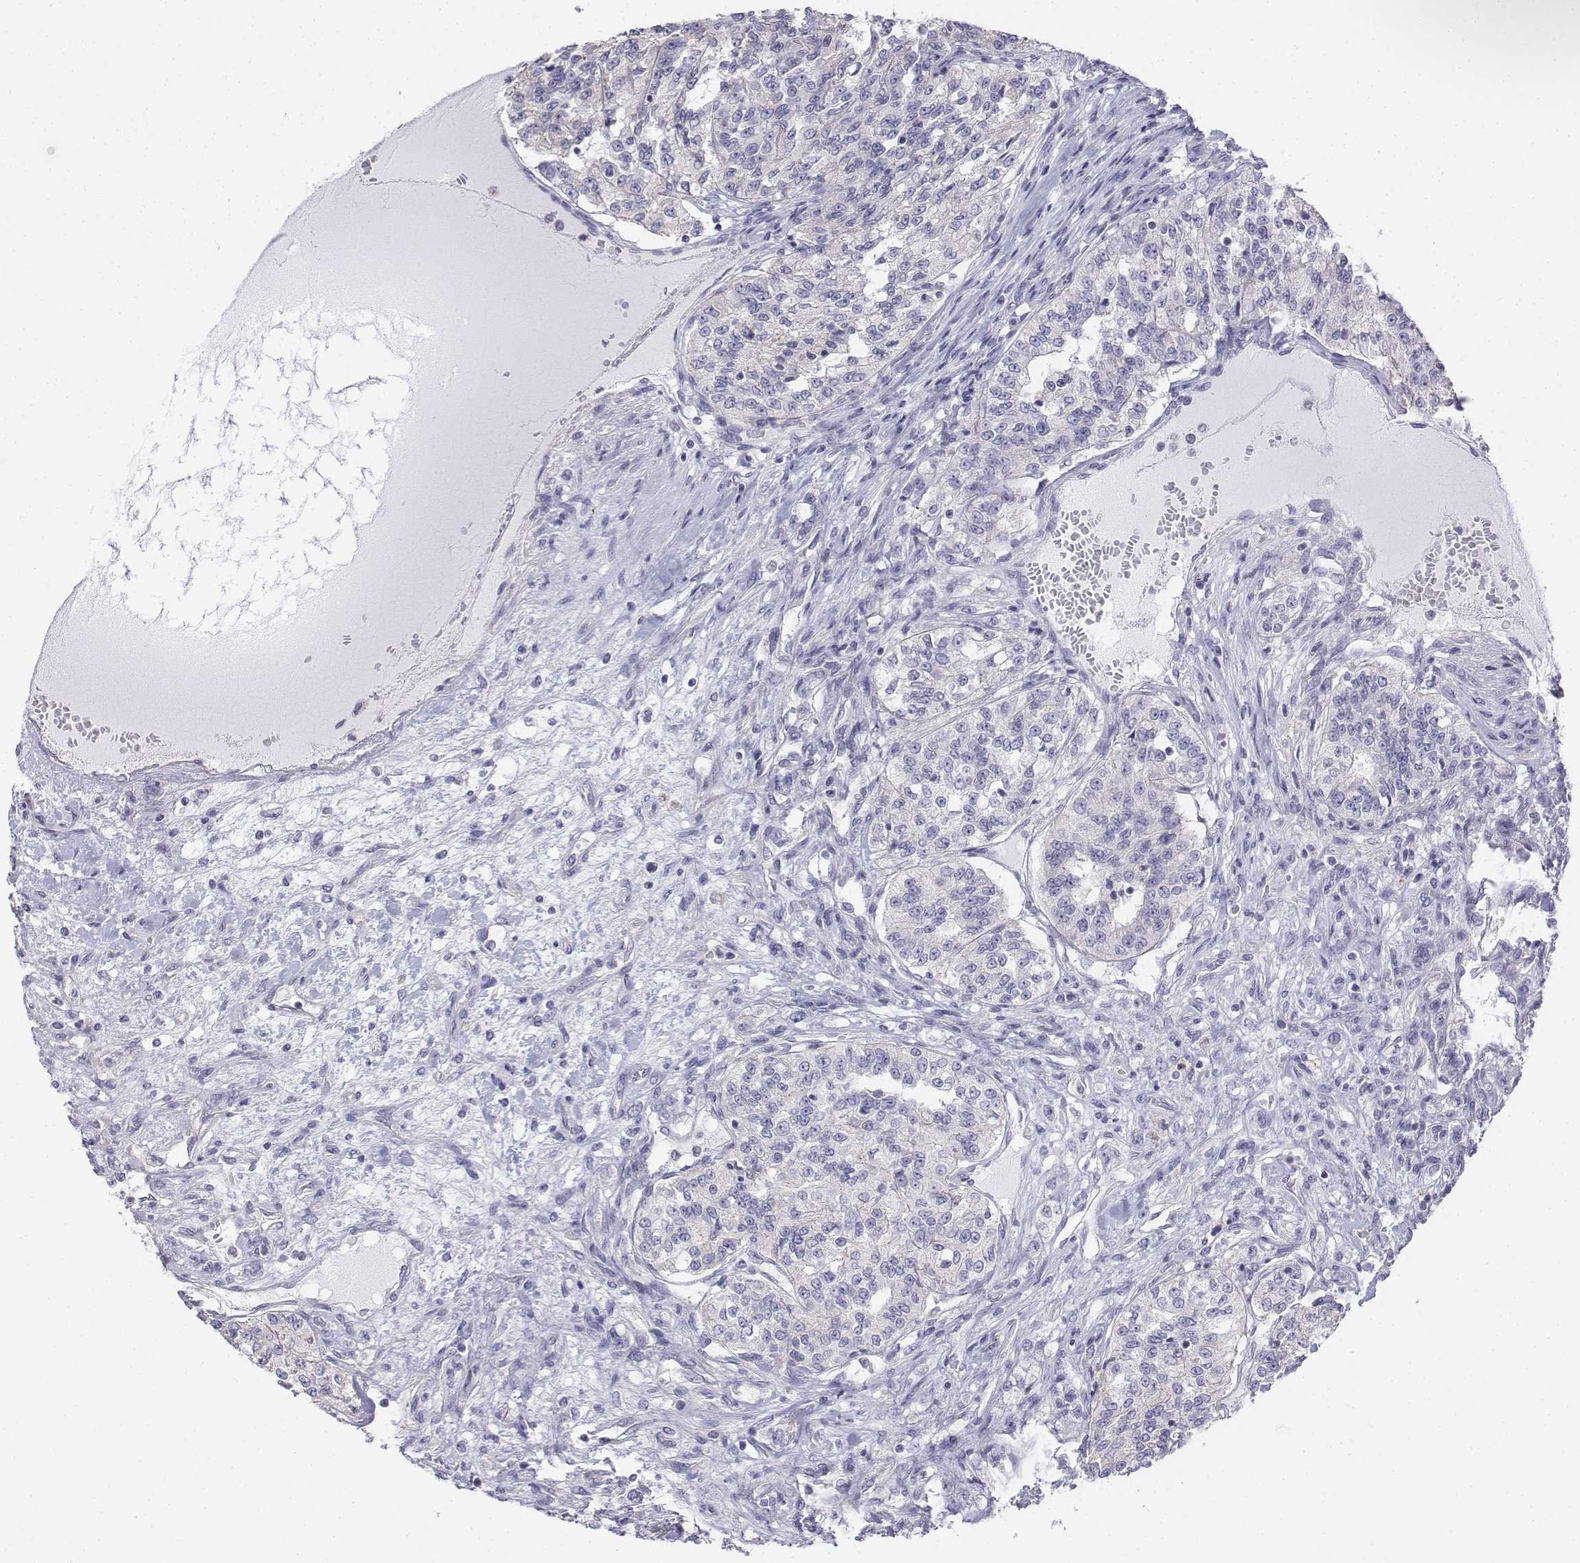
{"staining": {"intensity": "negative", "quantity": "none", "location": "none"}, "tissue": "renal cancer", "cell_type": "Tumor cells", "image_type": "cancer", "snomed": [{"axis": "morphology", "description": "Adenocarcinoma, NOS"}, {"axis": "topography", "description": "Kidney"}], "caption": "High magnification brightfield microscopy of renal cancer stained with DAB (brown) and counterstained with hematoxylin (blue): tumor cells show no significant positivity.", "gene": "LGSN", "patient": {"sex": "female", "age": 63}}